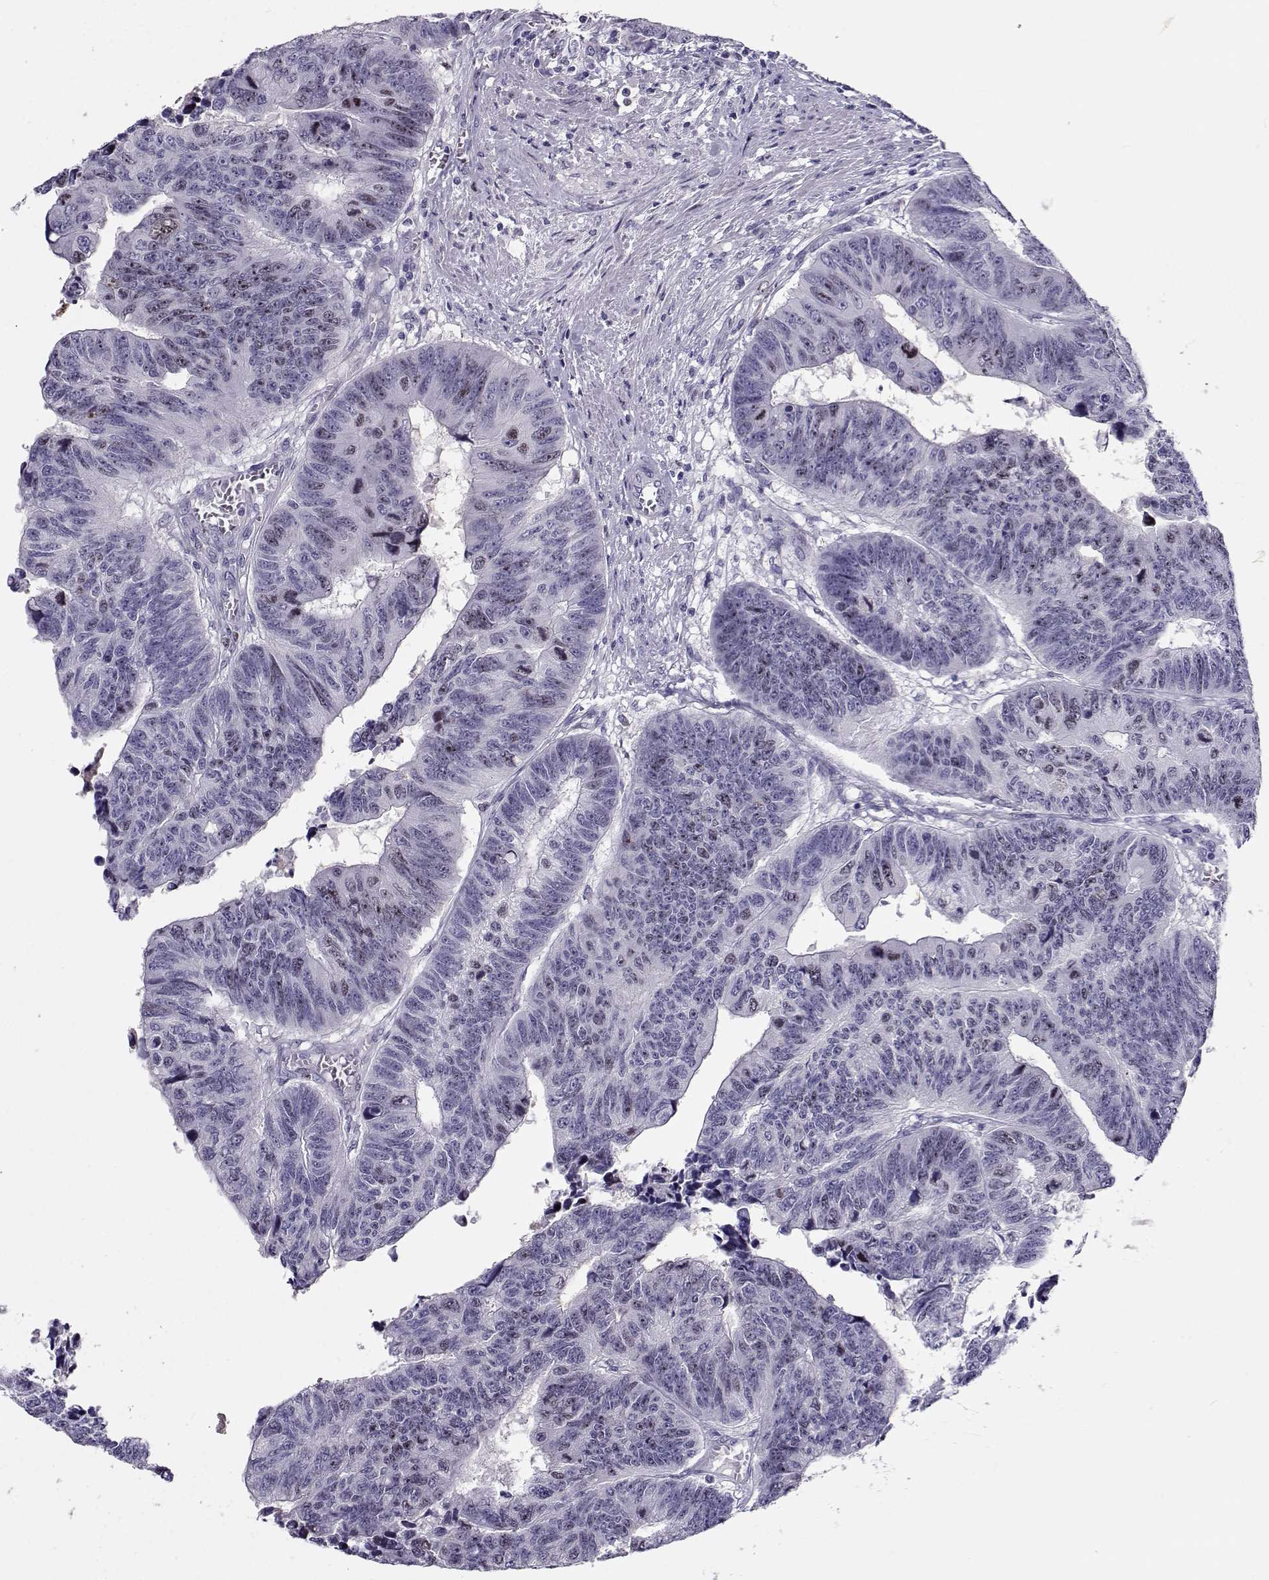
{"staining": {"intensity": "negative", "quantity": "none", "location": "none"}, "tissue": "colorectal cancer", "cell_type": "Tumor cells", "image_type": "cancer", "snomed": [{"axis": "morphology", "description": "Adenocarcinoma, NOS"}, {"axis": "topography", "description": "Rectum"}], "caption": "IHC micrograph of human colorectal adenocarcinoma stained for a protein (brown), which reveals no expression in tumor cells. (DAB immunohistochemistry visualized using brightfield microscopy, high magnification).", "gene": "NPW", "patient": {"sex": "female", "age": 85}}